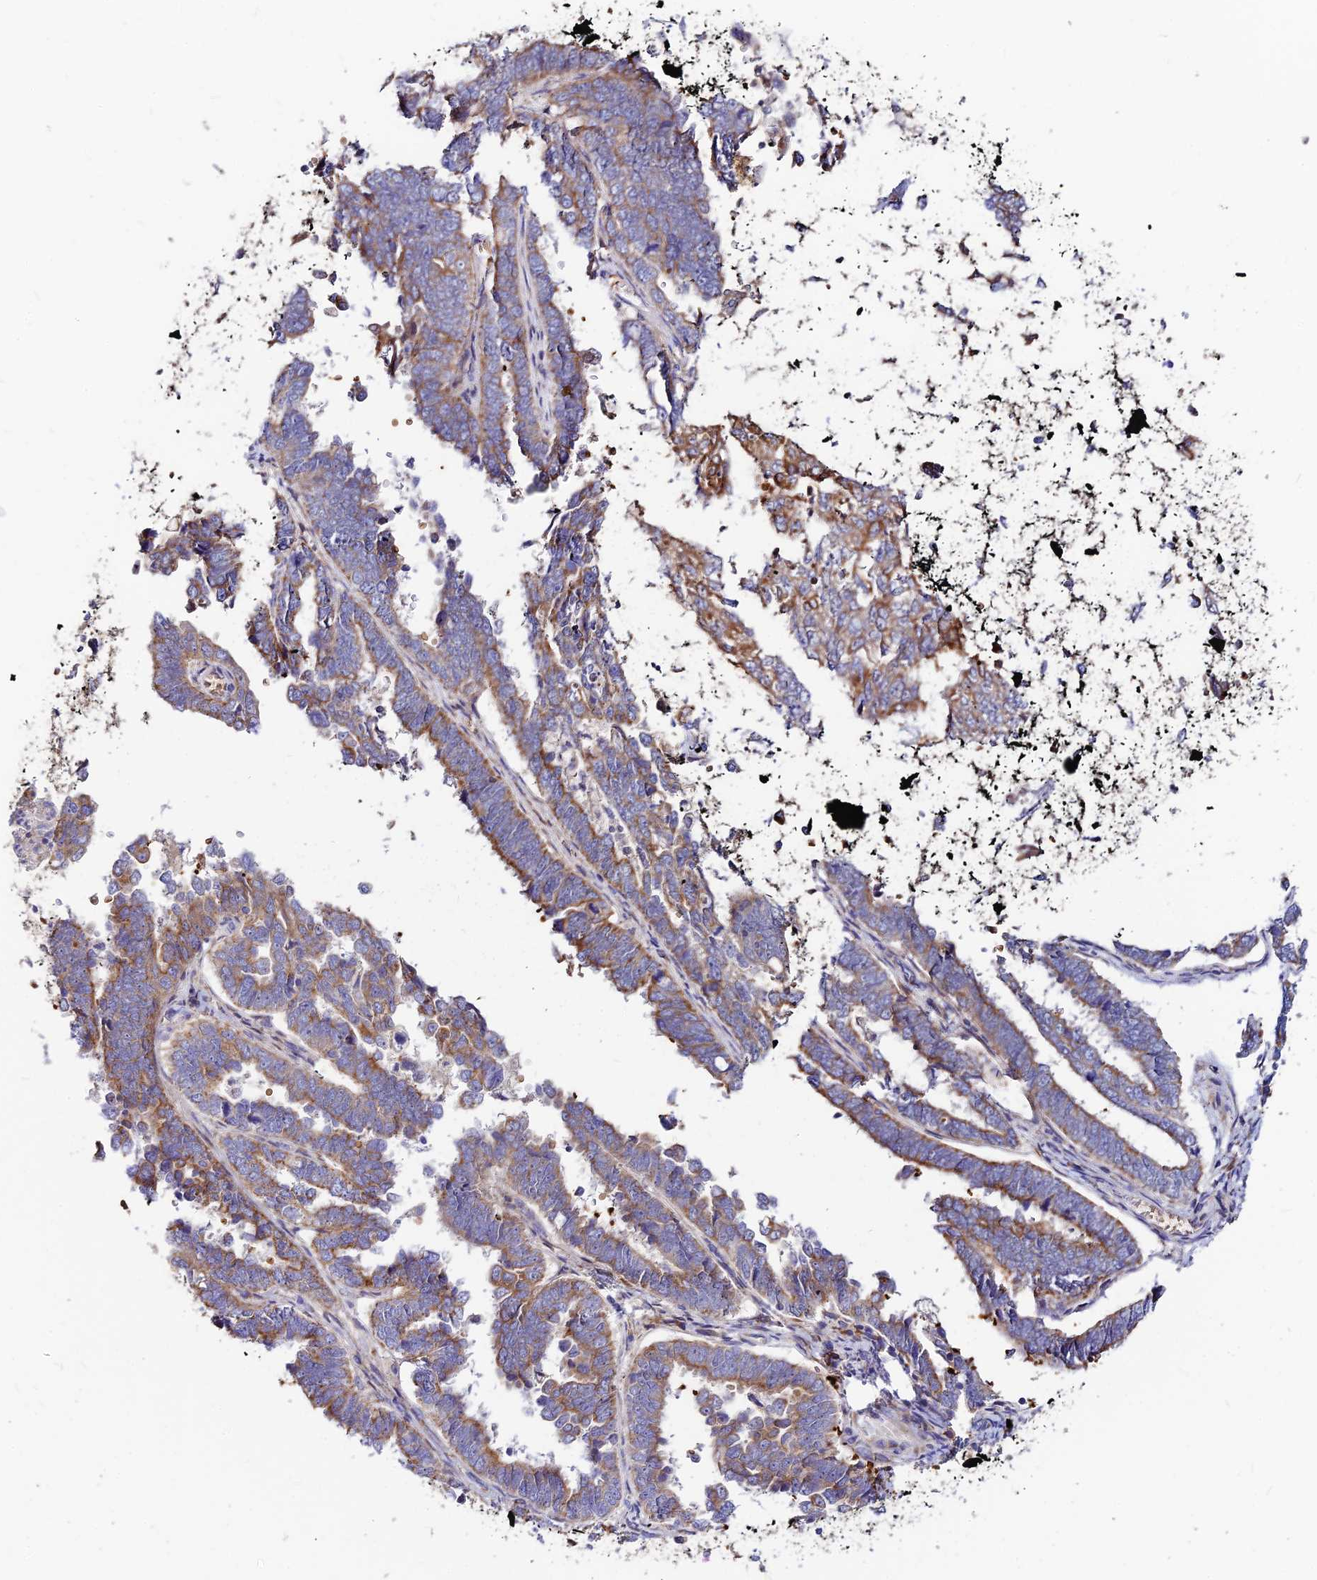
{"staining": {"intensity": "moderate", "quantity": "25%-75%", "location": "cytoplasmic/membranous"}, "tissue": "endometrial cancer", "cell_type": "Tumor cells", "image_type": "cancer", "snomed": [{"axis": "morphology", "description": "Adenocarcinoma, NOS"}, {"axis": "topography", "description": "Endometrium"}], "caption": "Tumor cells display medium levels of moderate cytoplasmic/membranous positivity in about 25%-75% of cells in human endometrial adenocarcinoma. Using DAB (3,3'-diaminobenzidine) (brown) and hematoxylin (blue) stains, captured at high magnification using brightfield microscopy.", "gene": "DENND2D", "patient": {"sex": "female", "age": 75}}